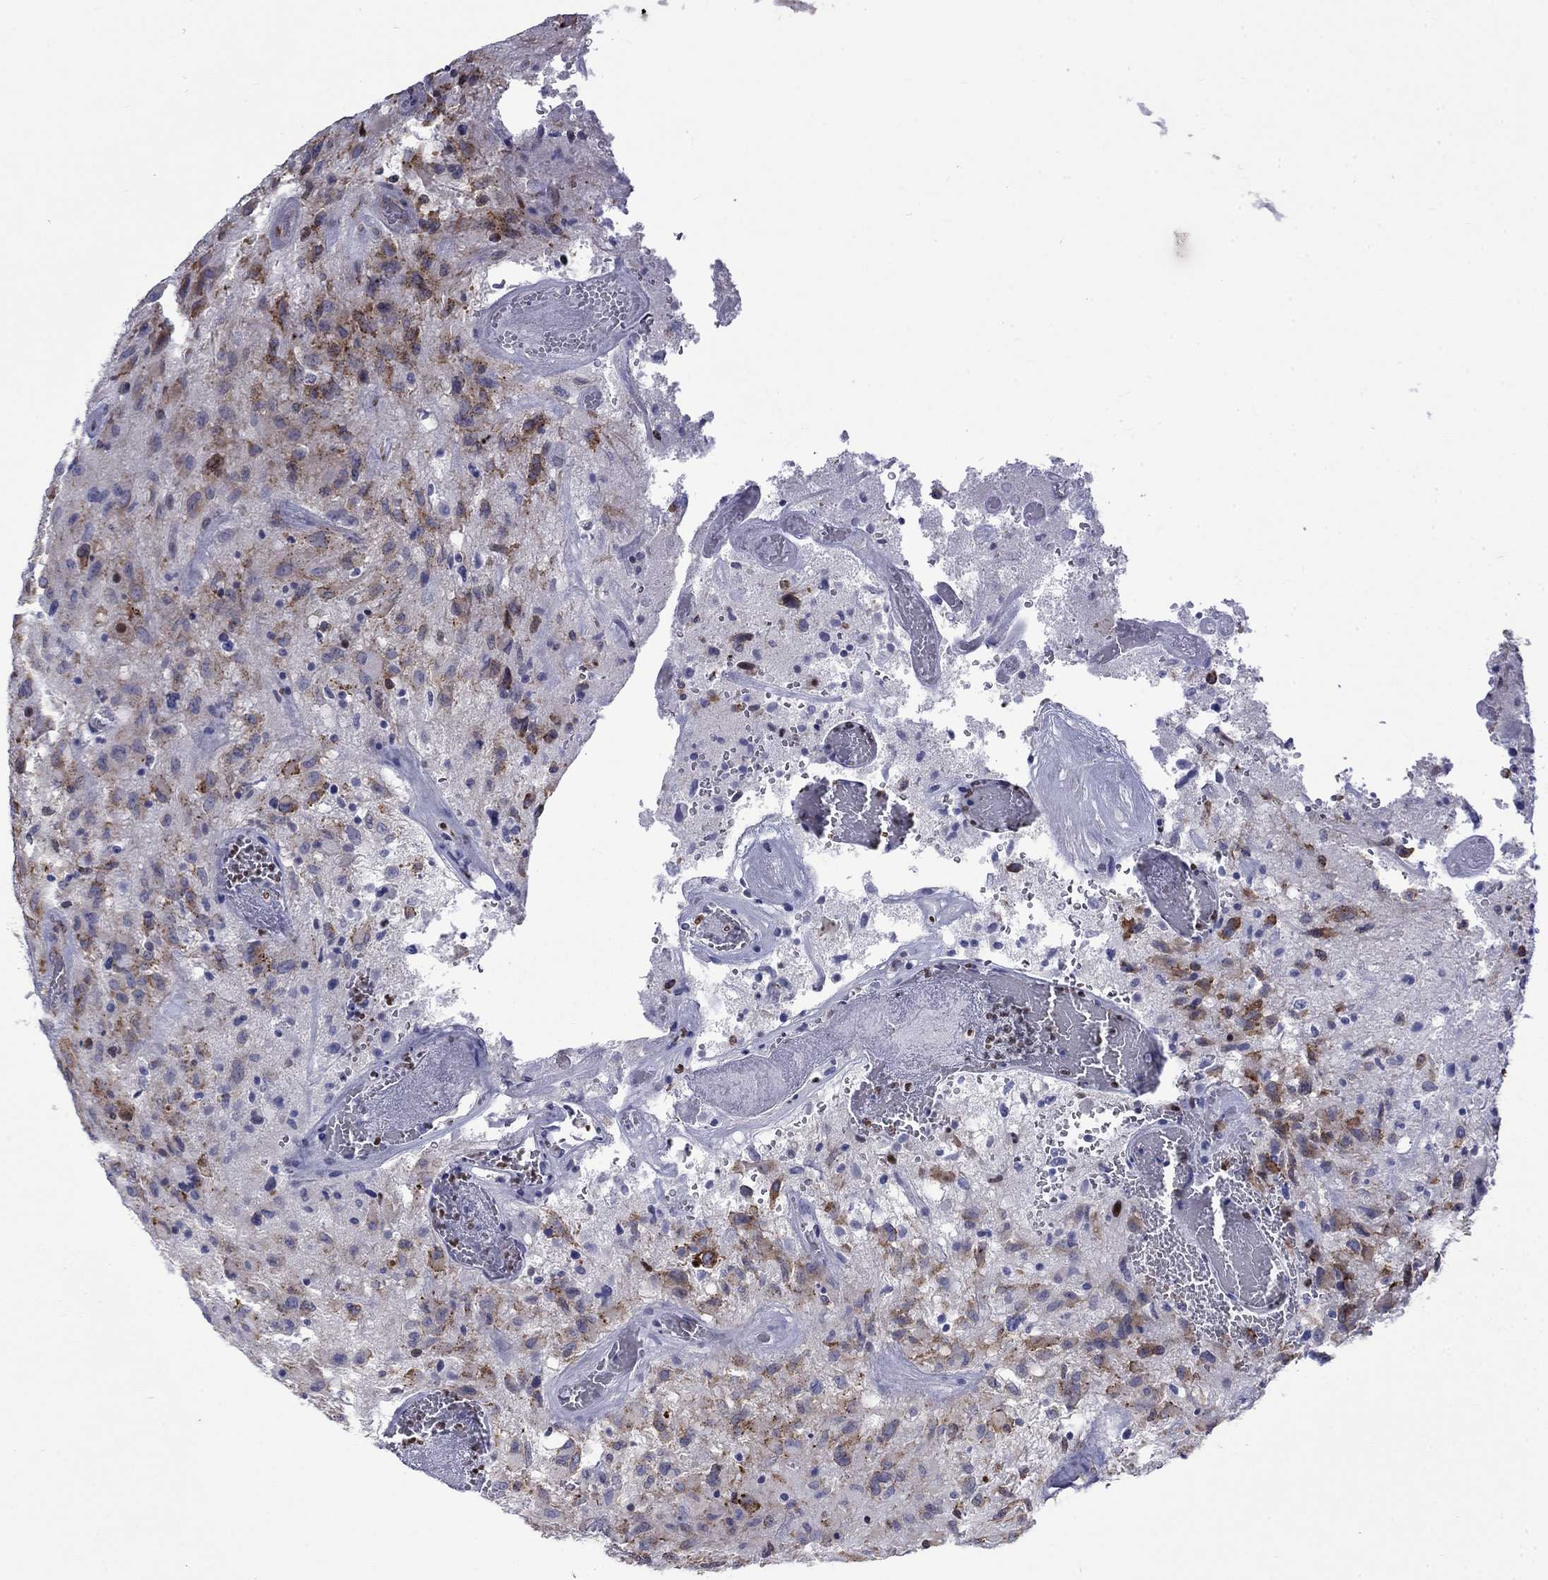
{"staining": {"intensity": "moderate", "quantity": "25%-75%", "location": "cytoplasmic/membranous"}, "tissue": "glioma", "cell_type": "Tumor cells", "image_type": "cancer", "snomed": [{"axis": "morphology", "description": "Glioma, malignant, NOS"}, {"axis": "morphology", "description": "Glioma, malignant, High grade"}, {"axis": "topography", "description": "Brain"}], "caption": "Protein expression analysis of human glioma reveals moderate cytoplasmic/membranous expression in approximately 25%-75% of tumor cells. (DAB IHC with brightfield microscopy, high magnification).", "gene": "PABPC4", "patient": {"sex": "female", "age": 71}}